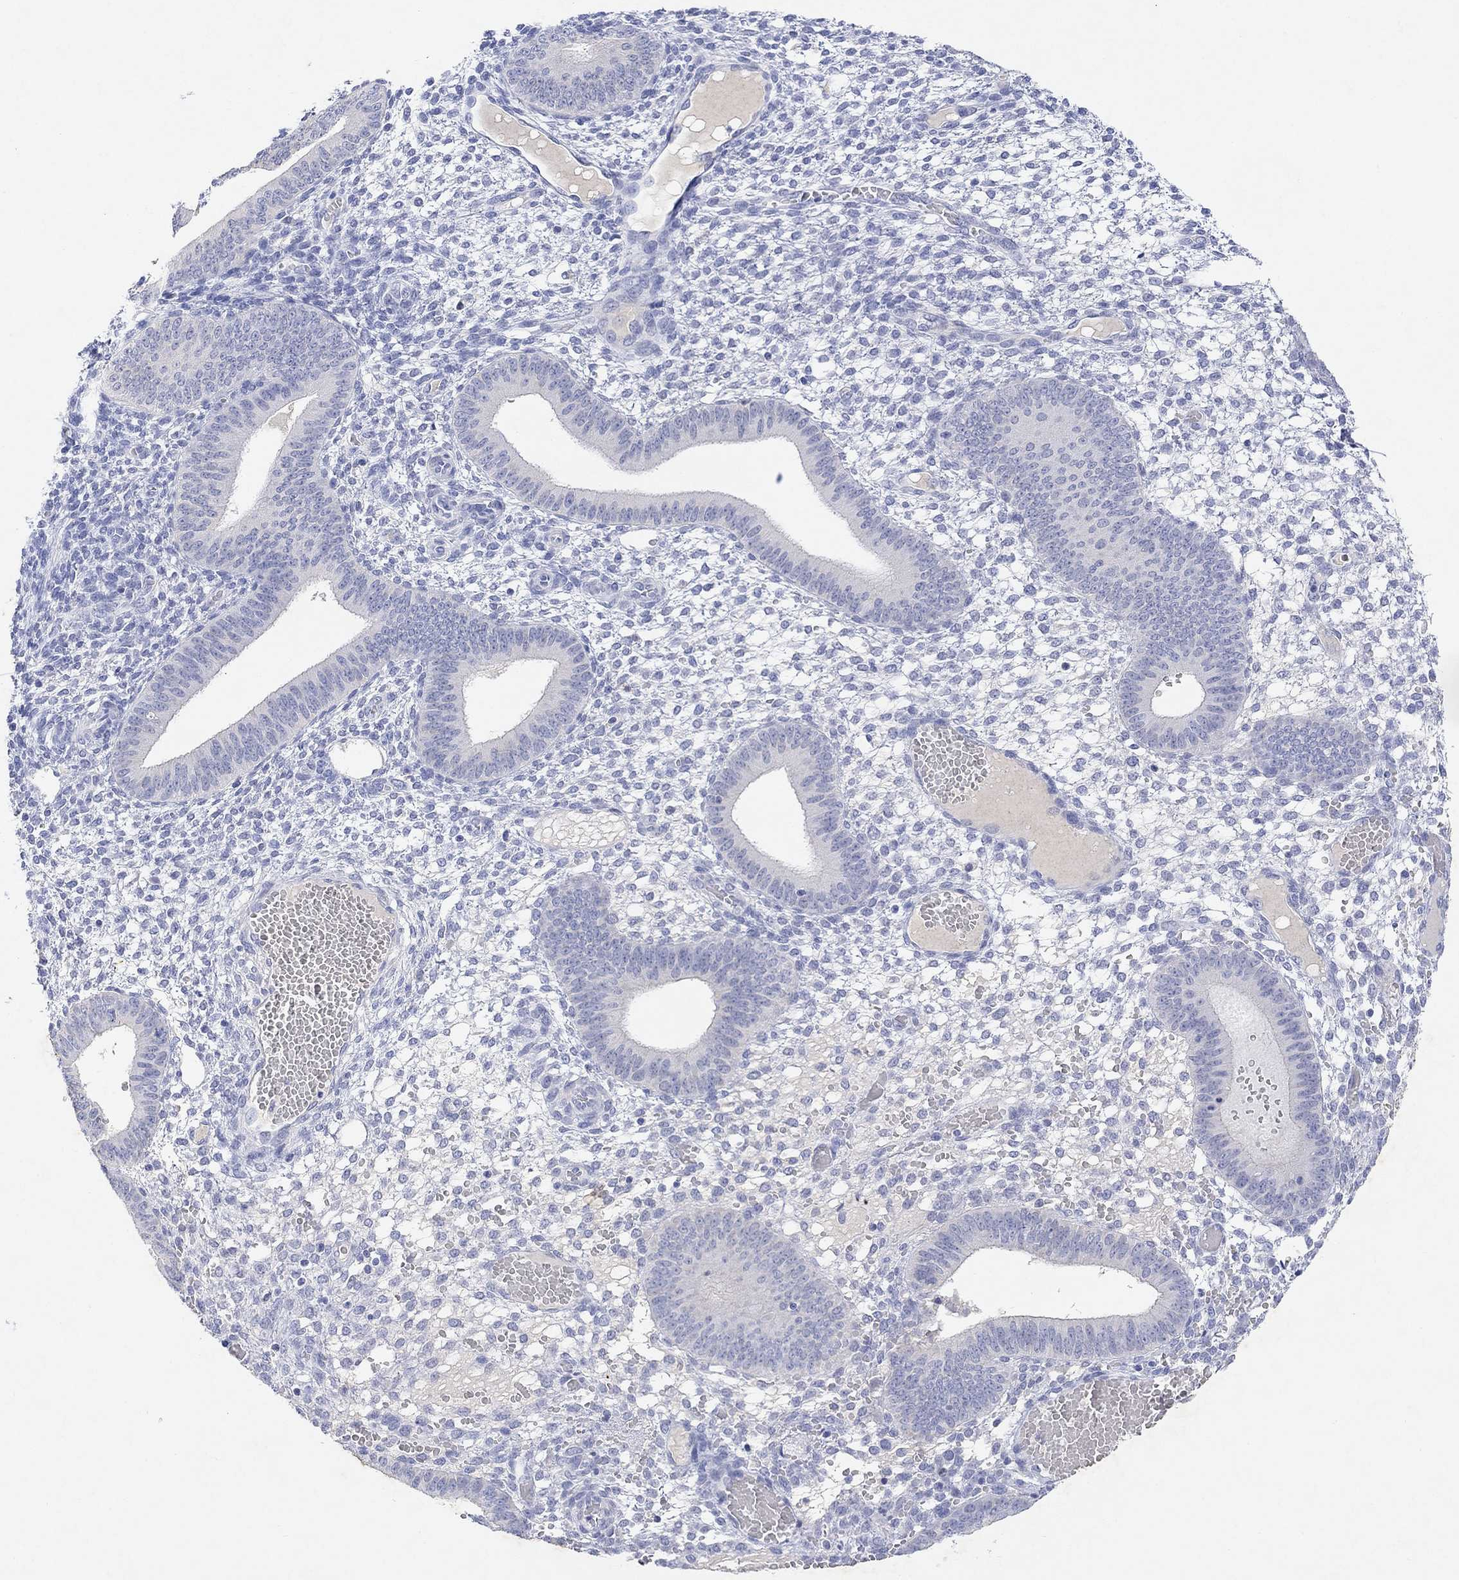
{"staining": {"intensity": "negative", "quantity": "none", "location": "none"}, "tissue": "endometrium", "cell_type": "Cells in endometrial stroma", "image_type": "normal", "snomed": [{"axis": "morphology", "description": "Normal tissue, NOS"}, {"axis": "topography", "description": "Endometrium"}], "caption": "IHC micrograph of benign endometrium stained for a protein (brown), which shows no positivity in cells in endometrial stroma.", "gene": "TYR", "patient": {"sex": "female", "age": 42}}